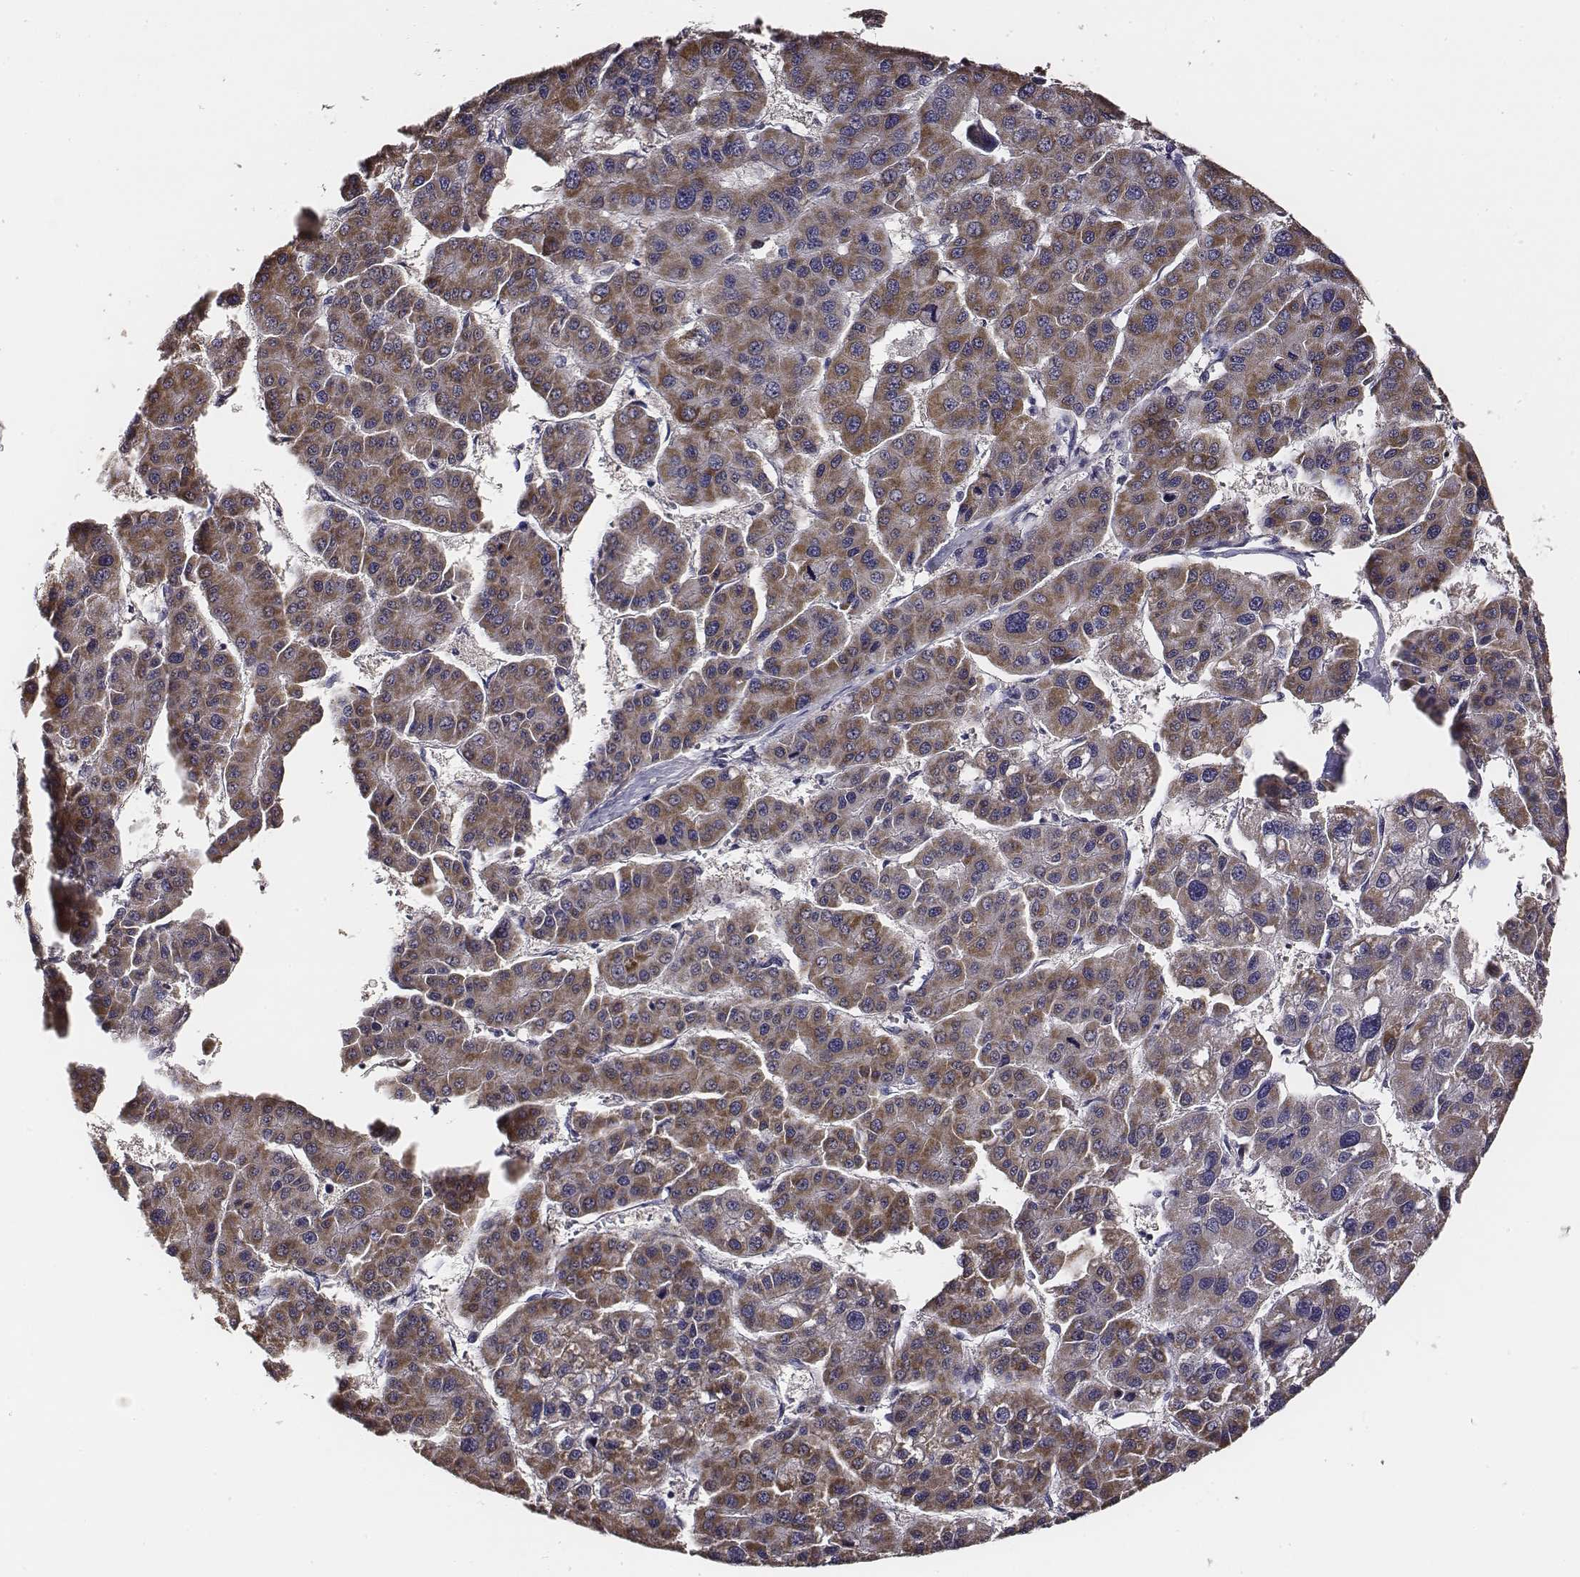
{"staining": {"intensity": "moderate", "quantity": ">75%", "location": "cytoplasmic/membranous"}, "tissue": "liver cancer", "cell_type": "Tumor cells", "image_type": "cancer", "snomed": [{"axis": "morphology", "description": "Carcinoma, Hepatocellular, NOS"}, {"axis": "topography", "description": "Liver"}], "caption": "Immunohistochemical staining of hepatocellular carcinoma (liver) reveals moderate cytoplasmic/membranous protein staining in about >75% of tumor cells. The protein is shown in brown color, while the nuclei are stained blue.", "gene": "AADAT", "patient": {"sex": "male", "age": 73}}